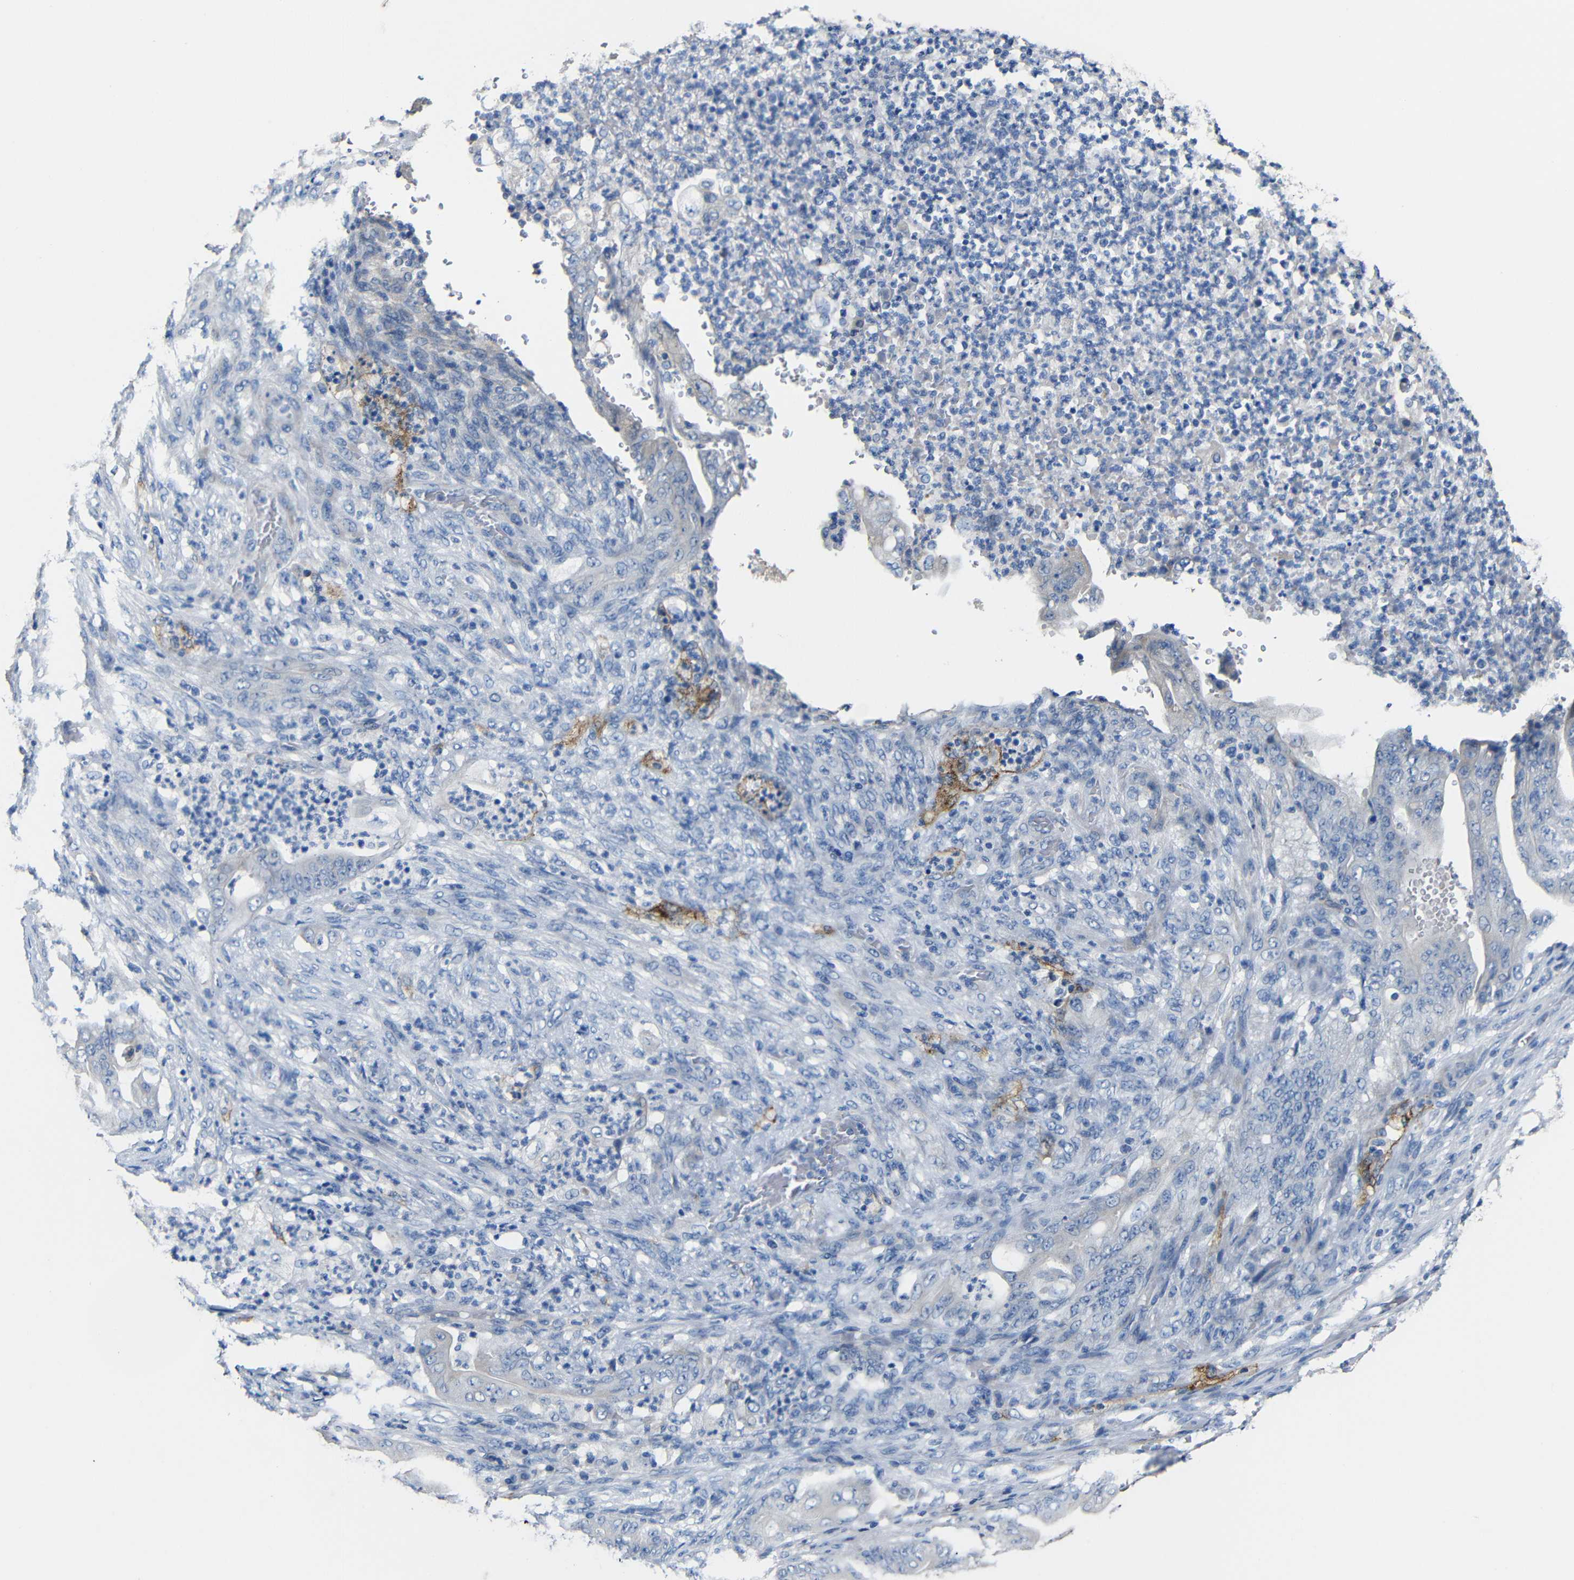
{"staining": {"intensity": "negative", "quantity": "none", "location": "none"}, "tissue": "stomach cancer", "cell_type": "Tumor cells", "image_type": "cancer", "snomed": [{"axis": "morphology", "description": "Adenocarcinoma, NOS"}, {"axis": "topography", "description": "Stomach"}], "caption": "Immunohistochemistry photomicrograph of neoplastic tissue: human stomach adenocarcinoma stained with DAB (3,3'-diaminobenzidine) displays no significant protein positivity in tumor cells.", "gene": "ACKR2", "patient": {"sex": "female", "age": 73}}